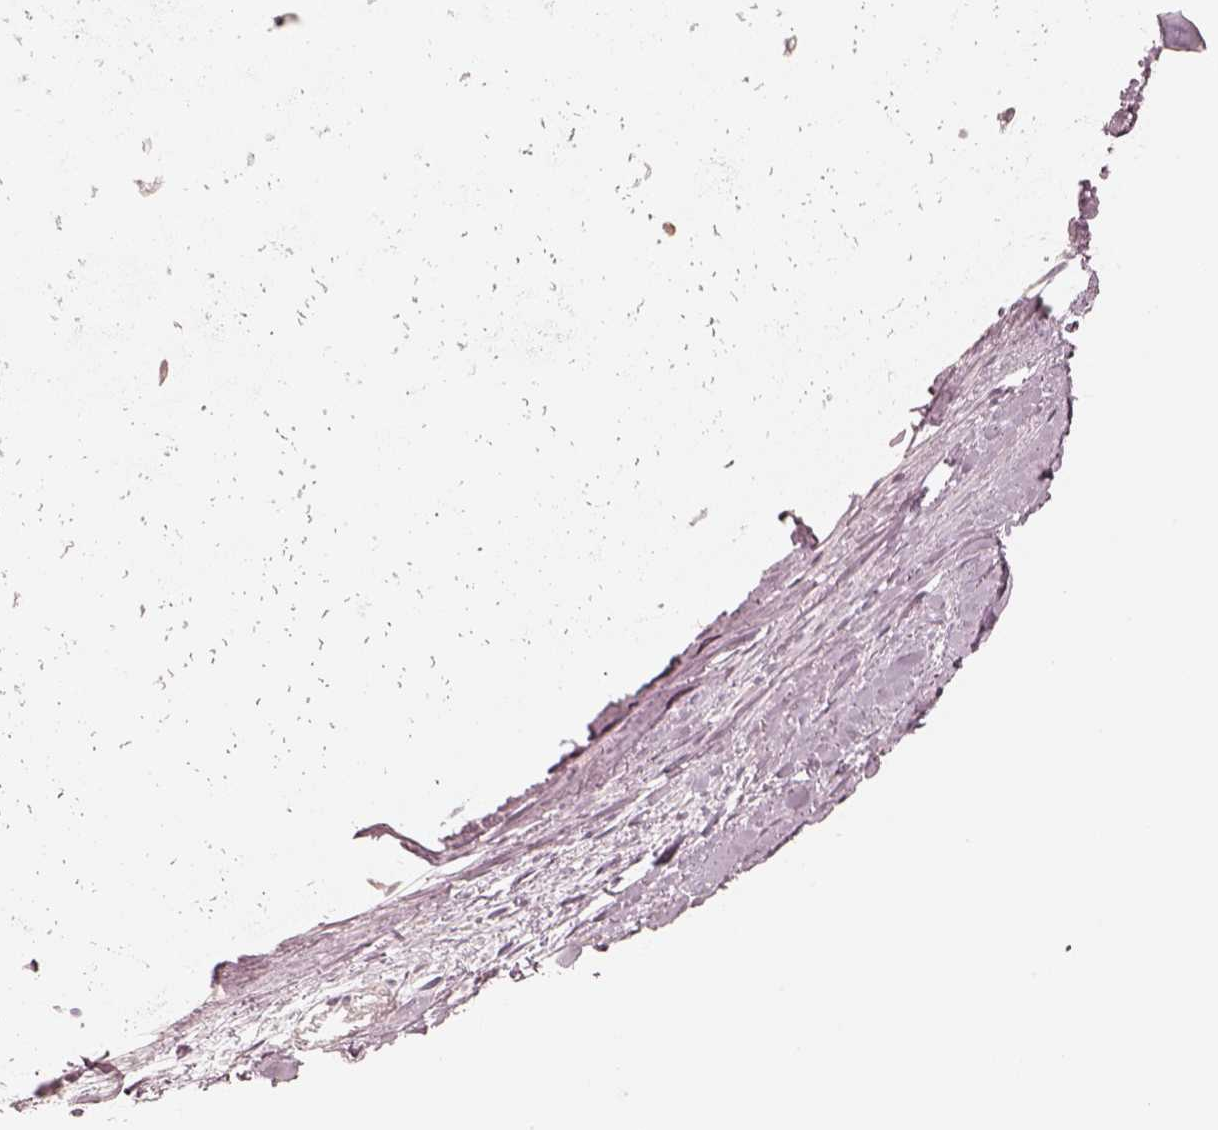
{"staining": {"intensity": "weak", "quantity": ">75%", "location": "cytoplasmic/membranous"}, "tissue": "adipose tissue", "cell_type": "Adipocytes", "image_type": "normal", "snomed": [{"axis": "morphology", "description": "Normal tissue, NOS"}, {"axis": "topography", "description": "Cartilage tissue"}], "caption": "DAB (3,3'-diaminobenzidine) immunohistochemical staining of normal adipose tissue displays weak cytoplasmic/membranous protein positivity in approximately >75% of adipocytes. The staining was performed using DAB to visualize the protein expression in brown, while the nuclei were stained in blue with hematoxylin (Magnification: 20x).", "gene": "CRYM", "patient": {"sex": "male", "age": 57}}